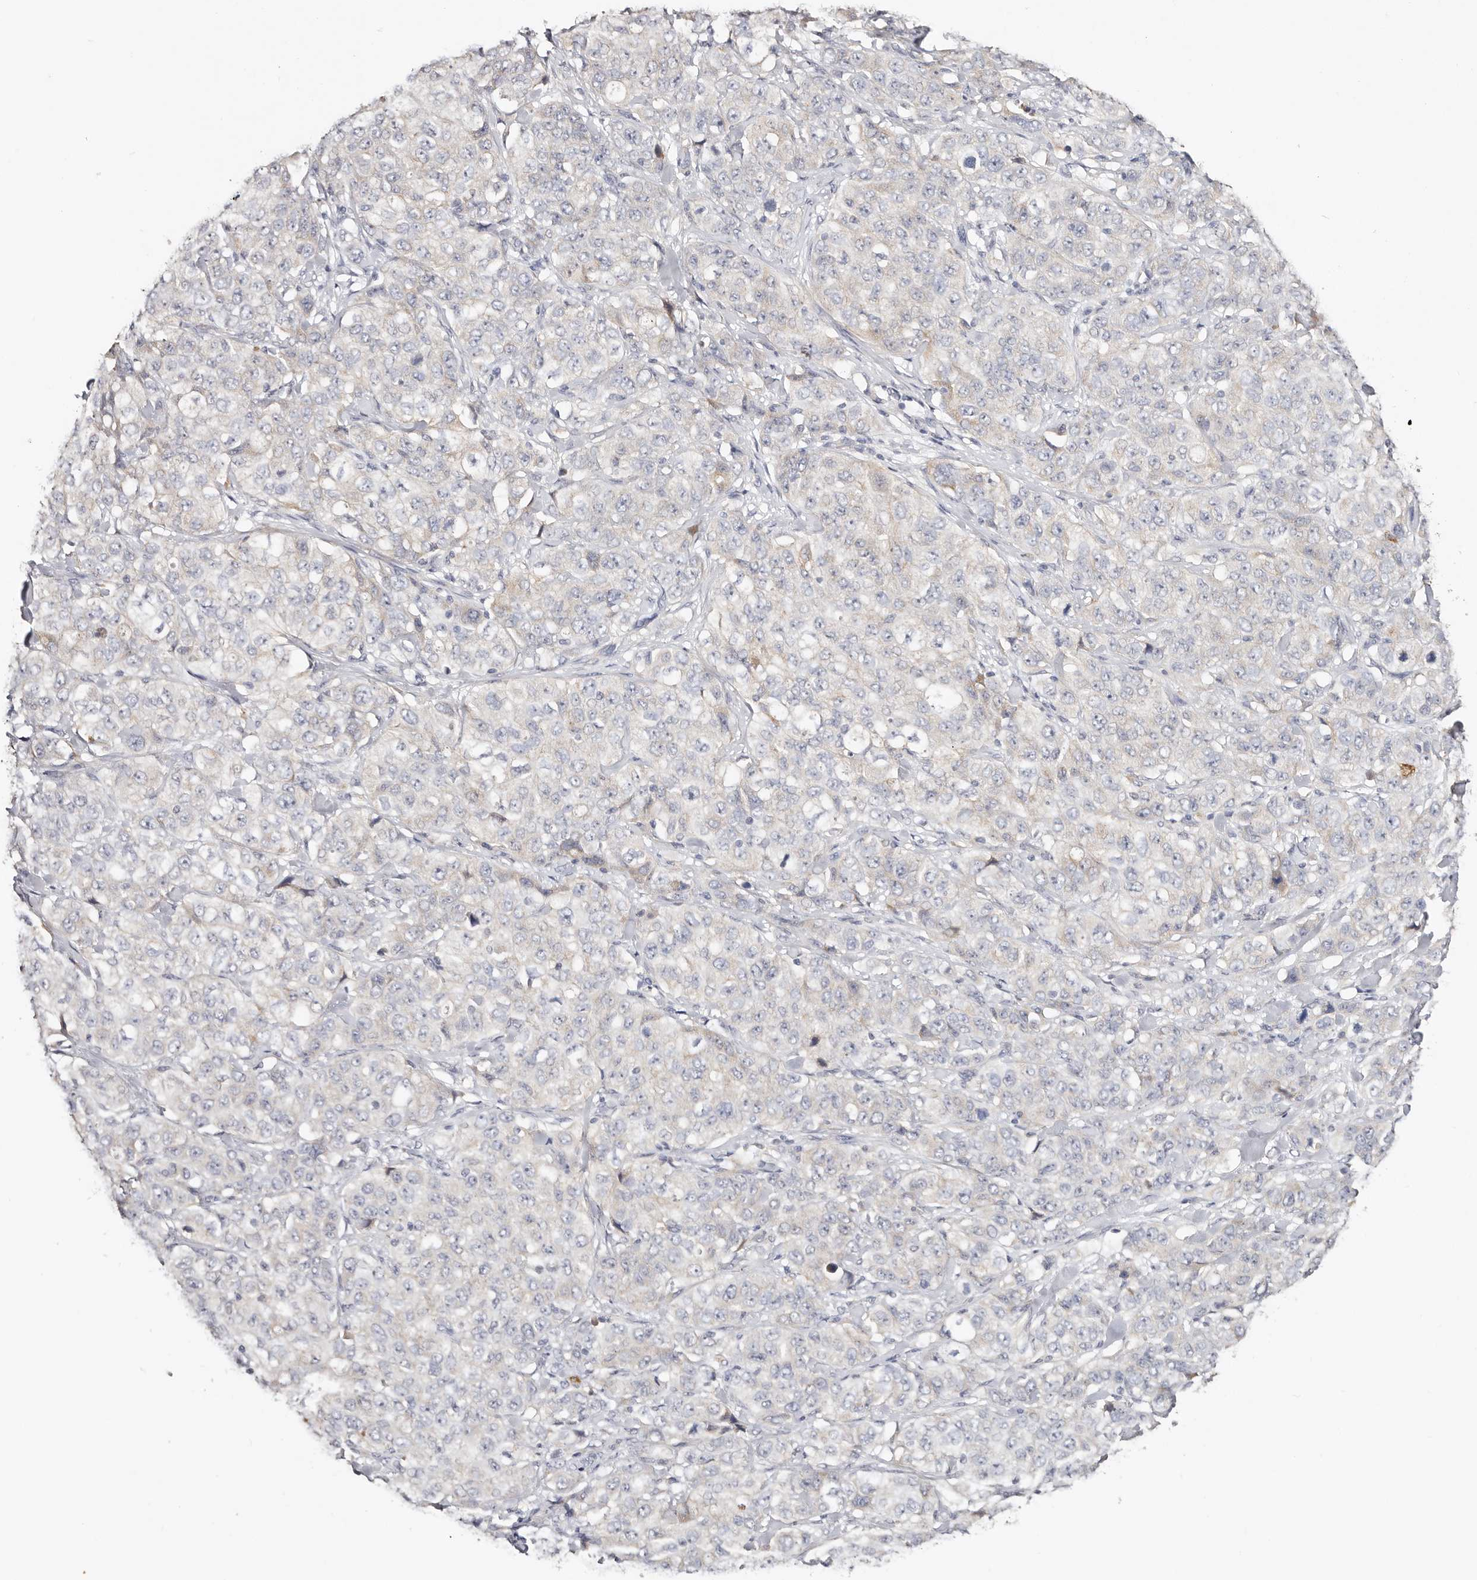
{"staining": {"intensity": "negative", "quantity": "none", "location": "none"}, "tissue": "stomach cancer", "cell_type": "Tumor cells", "image_type": "cancer", "snomed": [{"axis": "morphology", "description": "Adenocarcinoma, NOS"}, {"axis": "topography", "description": "Stomach"}], "caption": "DAB immunohistochemical staining of stomach adenocarcinoma displays no significant positivity in tumor cells.", "gene": "VIPAS39", "patient": {"sex": "male", "age": 48}}